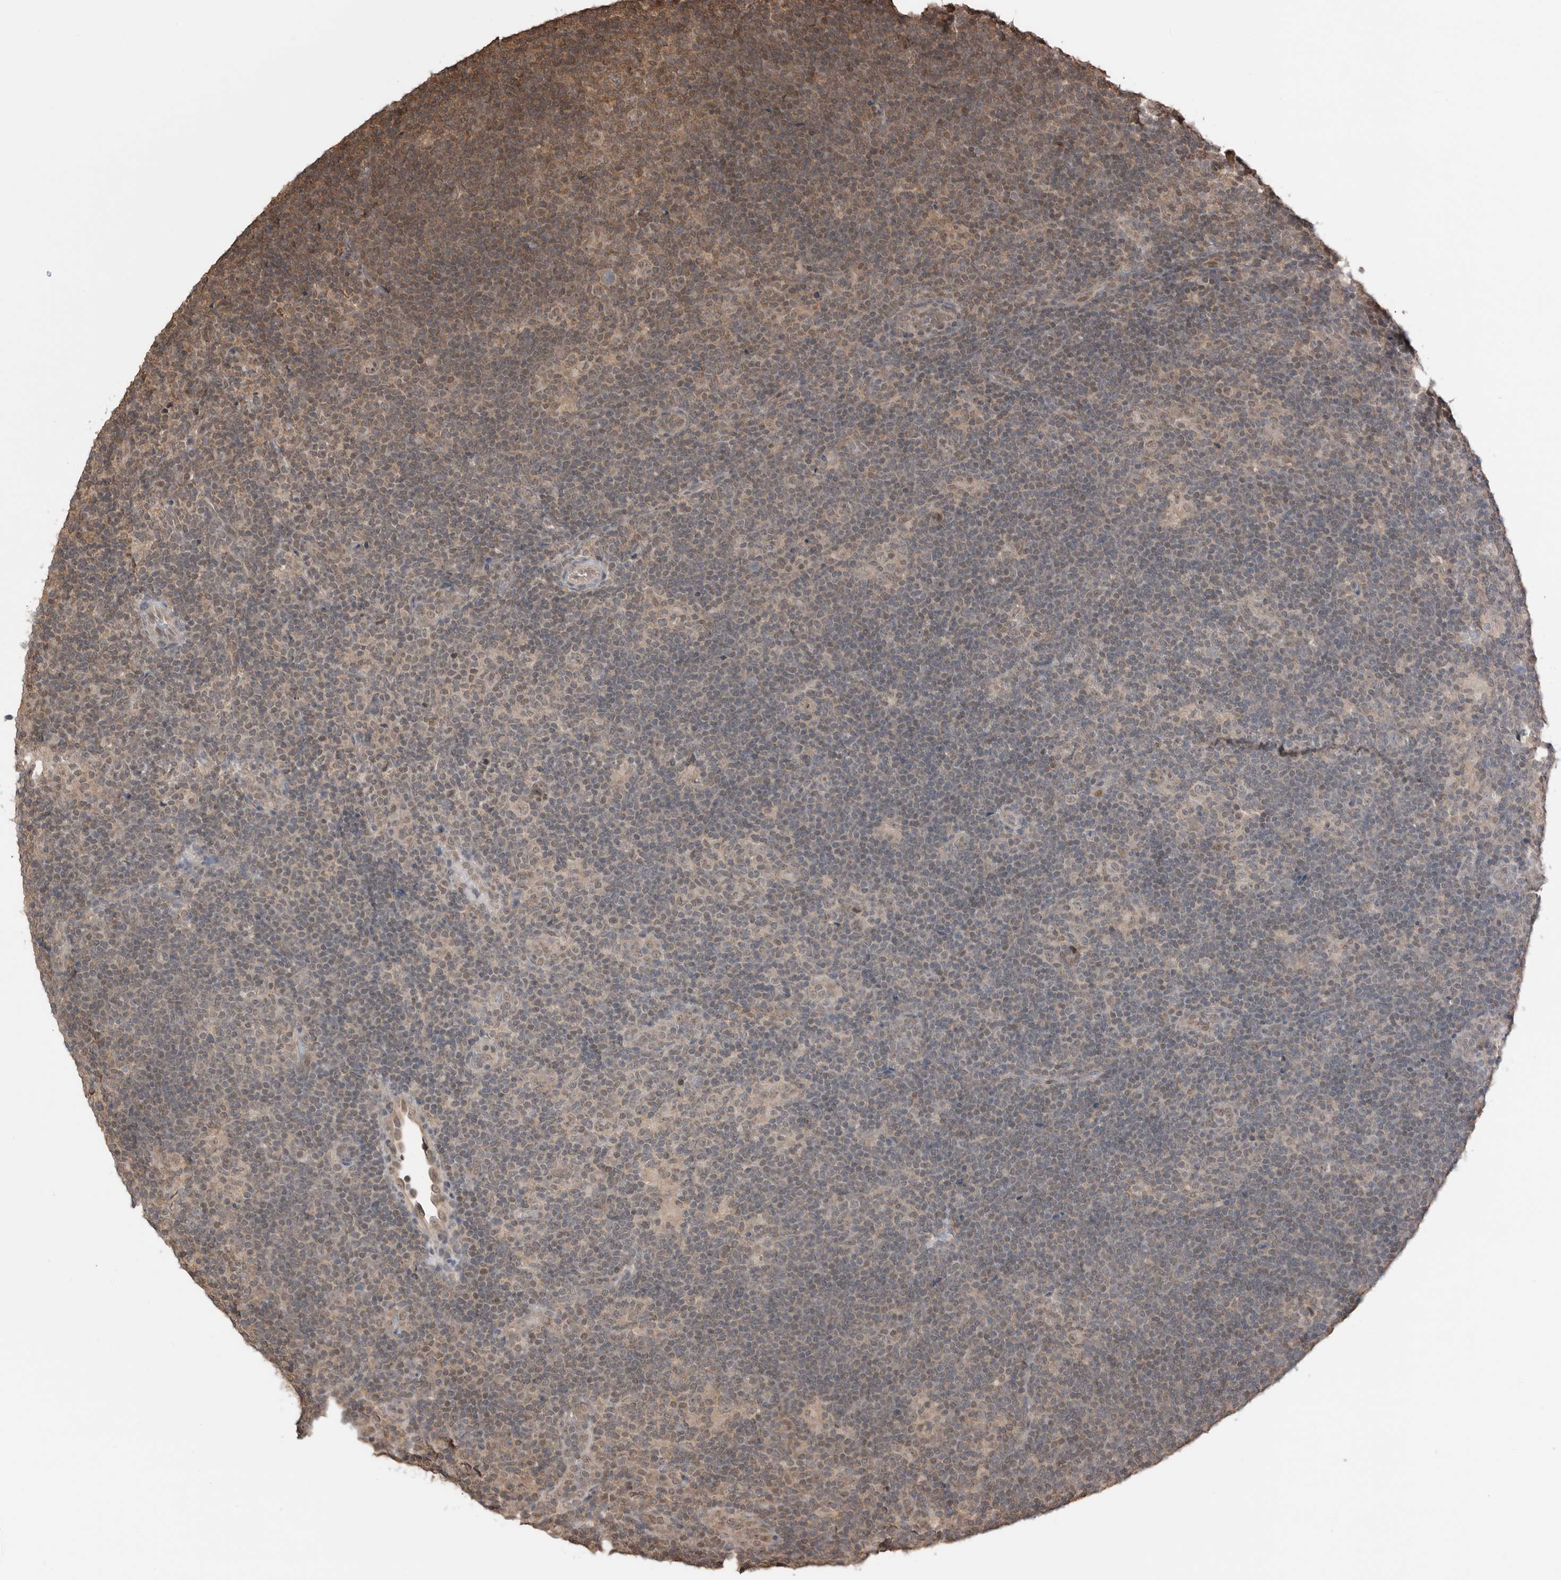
{"staining": {"intensity": "weak", "quantity": ">75%", "location": "nuclear"}, "tissue": "lymphoma", "cell_type": "Tumor cells", "image_type": "cancer", "snomed": [{"axis": "morphology", "description": "Hodgkin's disease, NOS"}, {"axis": "topography", "description": "Lymph node"}], "caption": "Immunohistochemical staining of human Hodgkin's disease reveals low levels of weak nuclear expression in approximately >75% of tumor cells. Nuclei are stained in blue.", "gene": "PEAK1", "patient": {"sex": "female", "age": 57}}